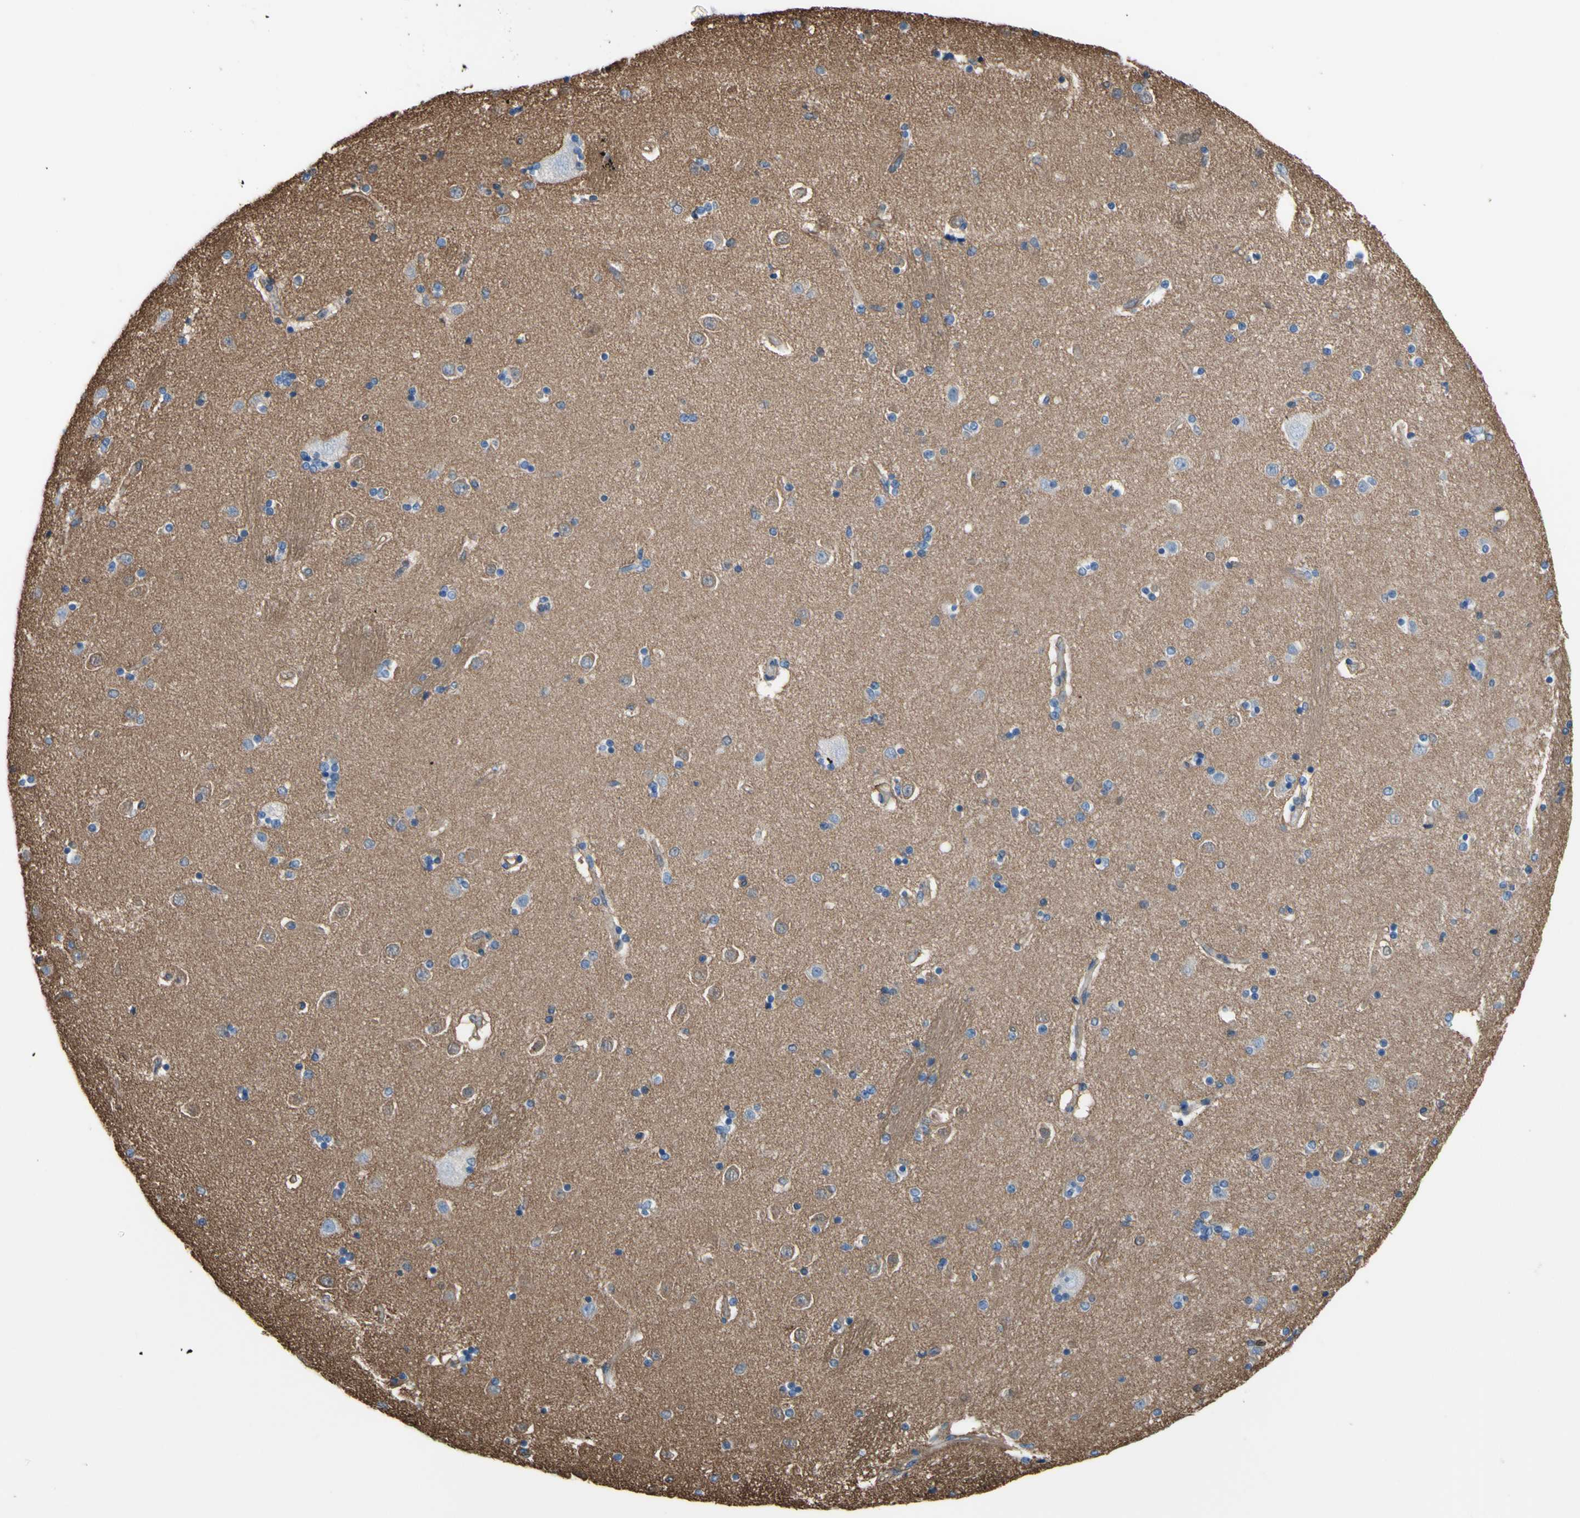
{"staining": {"intensity": "negative", "quantity": "none", "location": "none"}, "tissue": "caudate", "cell_type": "Glial cells", "image_type": "normal", "snomed": [{"axis": "morphology", "description": "Normal tissue, NOS"}, {"axis": "topography", "description": "Lateral ventricle wall"}], "caption": "Immunohistochemistry (IHC) photomicrograph of unremarkable human caudate stained for a protein (brown), which reveals no positivity in glial cells.", "gene": "TPBG", "patient": {"sex": "female", "age": 54}}